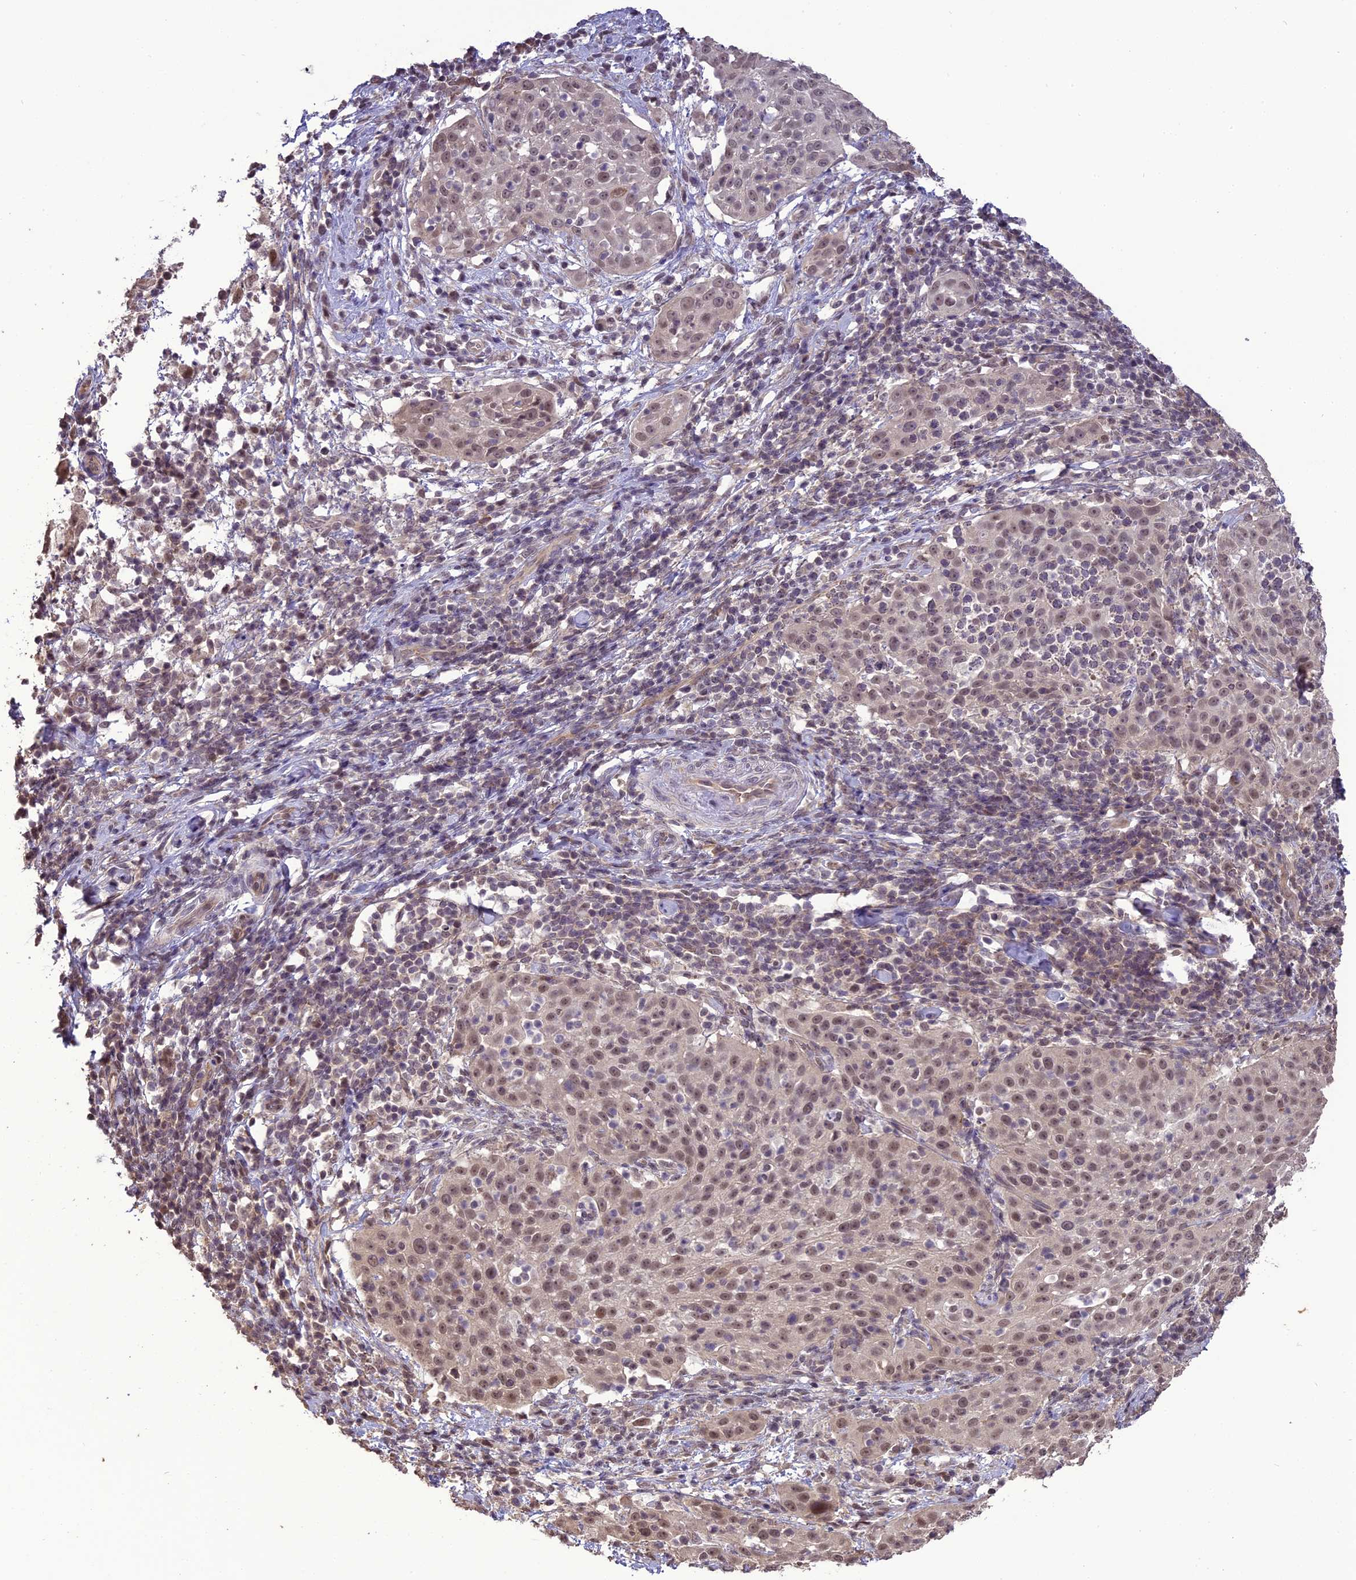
{"staining": {"intensity": "moderate", "quantity": ">75%", "location": "nuclear"}, "tissue": "cervical cancer", "cell_type": "Tumor cells", "image_type": "cancer", "snomed": [{"axis": "morphology", "description": "Squamous cell carcinoma, NOS"}, {"axis": "topography", "description": "Cervix"}], "caption": "This is an image of immunohistochemistry (IHC) staining of cervical cancer, which shows moderate expression in the nuclear of tumor cells.", "gene": "TIGD7", "patient": {"sex": "female", "age": 57}}